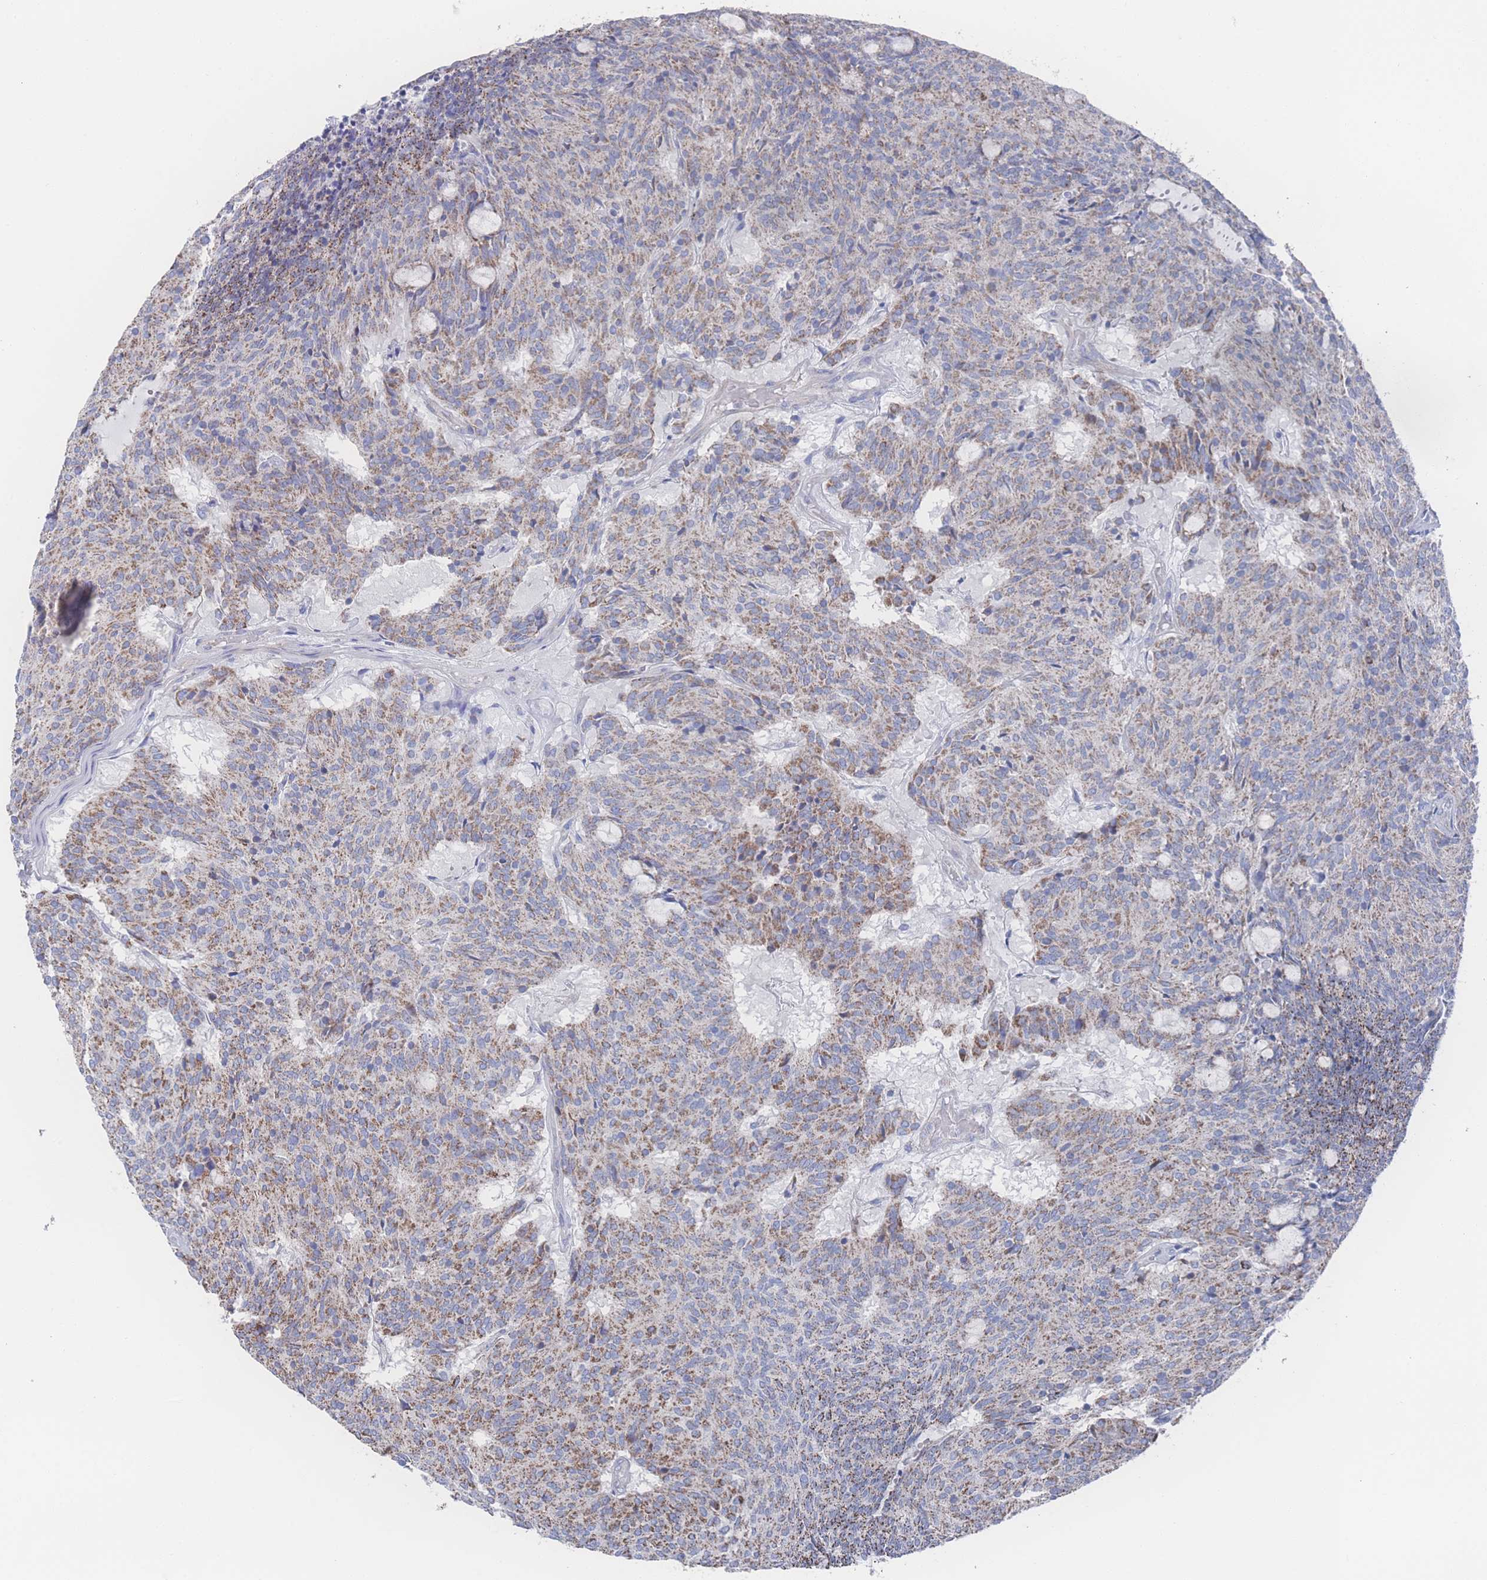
{"staining": {"intensity": "moderate", "quantity": ">75%", "location": "cytoplasmic/membranous"}, "tissue": "carcinoid", "cell_type": "Tumor cells", "image_type": "cancer", "snomed": [{"axis": "morphology", "description": "Carcinoid, malignant, NOS"}, {"axis": "topography", "description": "Pancreas"}], "caption": "Brown immunohistochemical staining in human malignant carcinoid shows moderate cytoplasmic/membranous staining in about >75% of tumor cells.", "gene": "SNPH", "patient": {"sex": "female", "age": 54}}